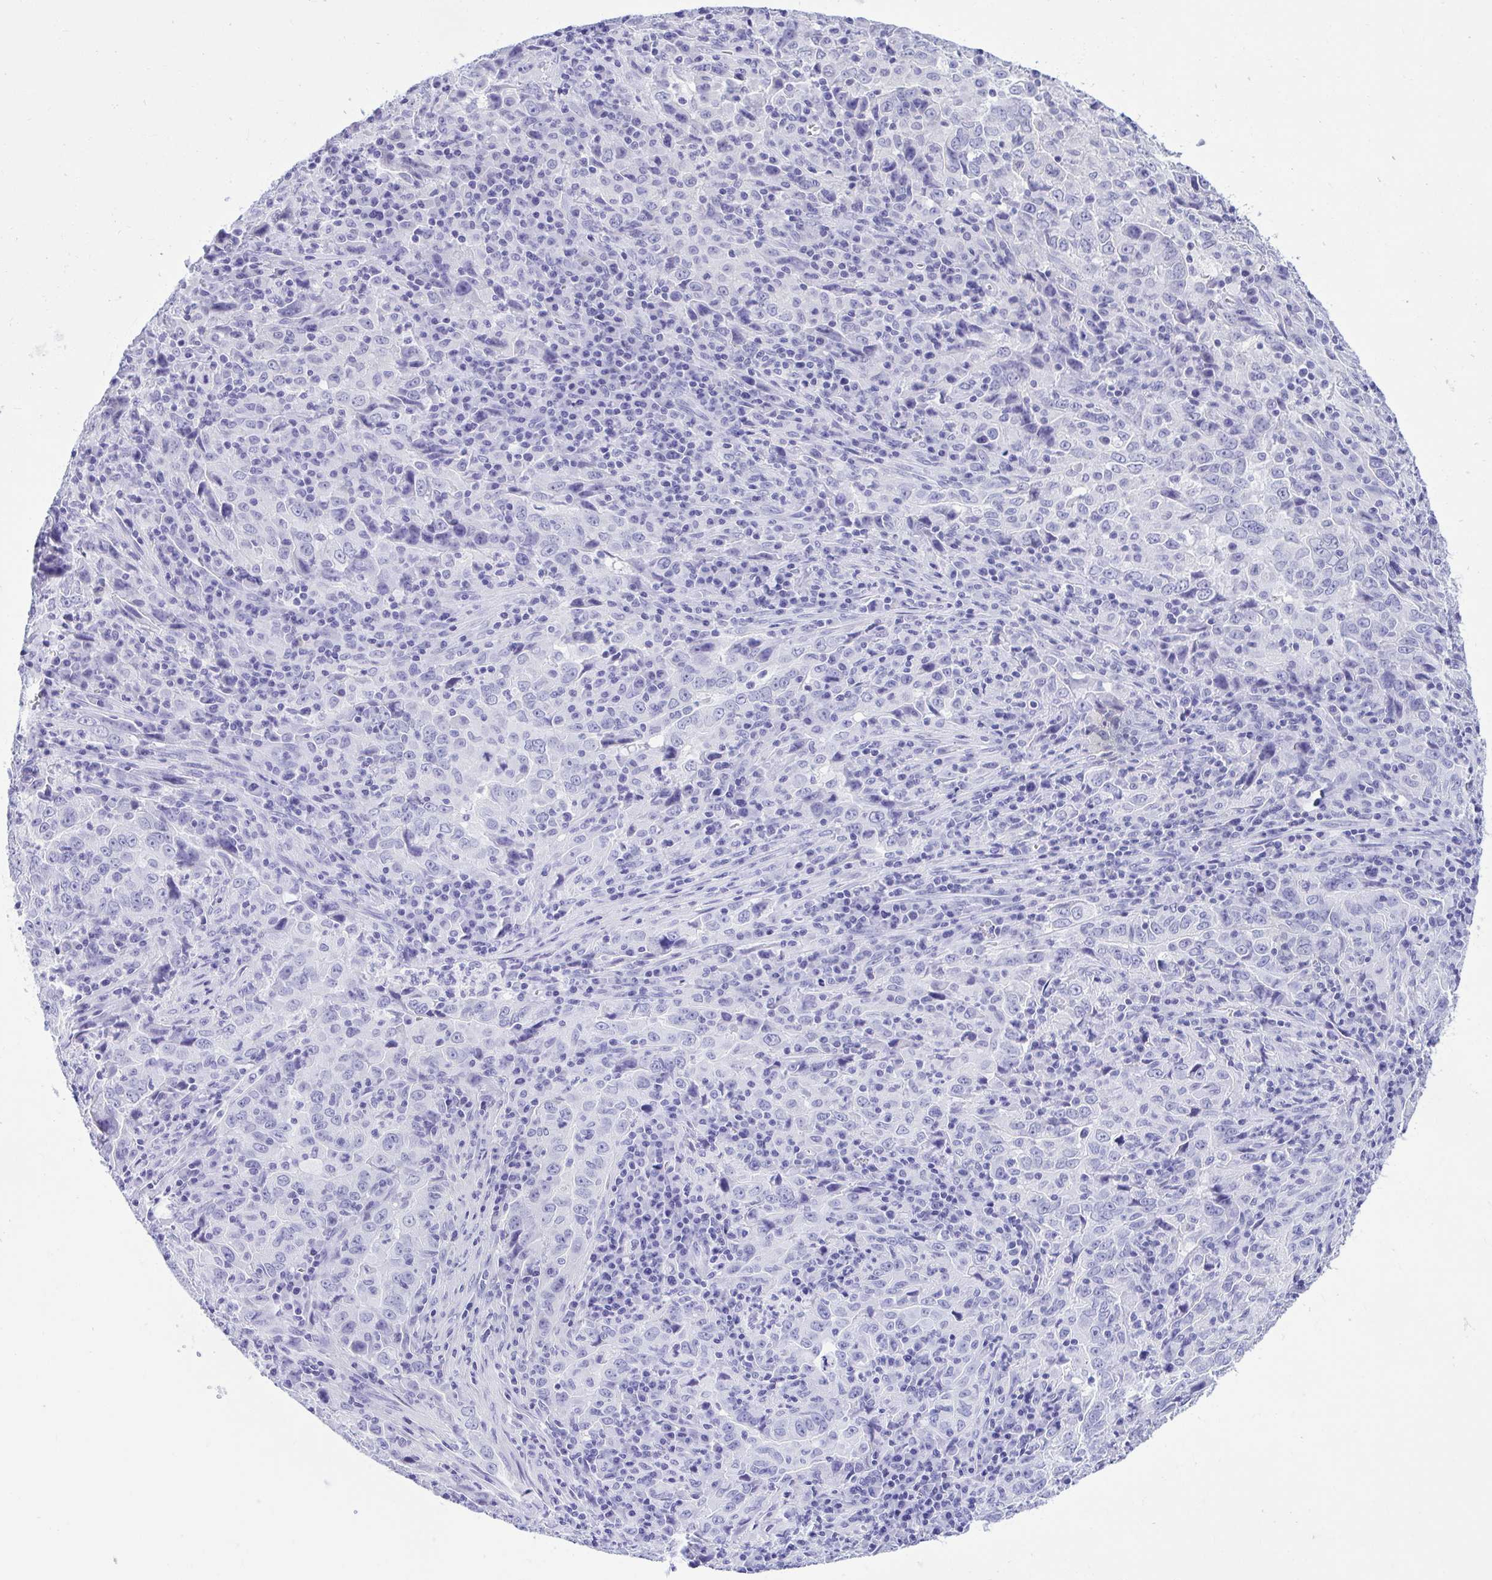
{"staining": {"intensity": "negative", "quantity": "none", "location": "none"}, "tissue": "lung cancer", "cell_type": "Tumor cells", "image_type": "cancer", "snomed": [{"axis": "morphology", "description": "Adenocarcinoma, NOS"}, {"axis": "topography", "description": "Lung"}], "caption": "Immunohistochemistry (IHC) micrograph of human lung adenocarcinoma stained for a protein (brown), which shows no expression in tumor cells. The staining was performed using DAB to visualize the protein expression in brown, while the nuclei were stained in blue with hematoxylin (Magnification: 20x).", "gene": "PPP1CA", "patient": {"sex": "male", "age": 67}}